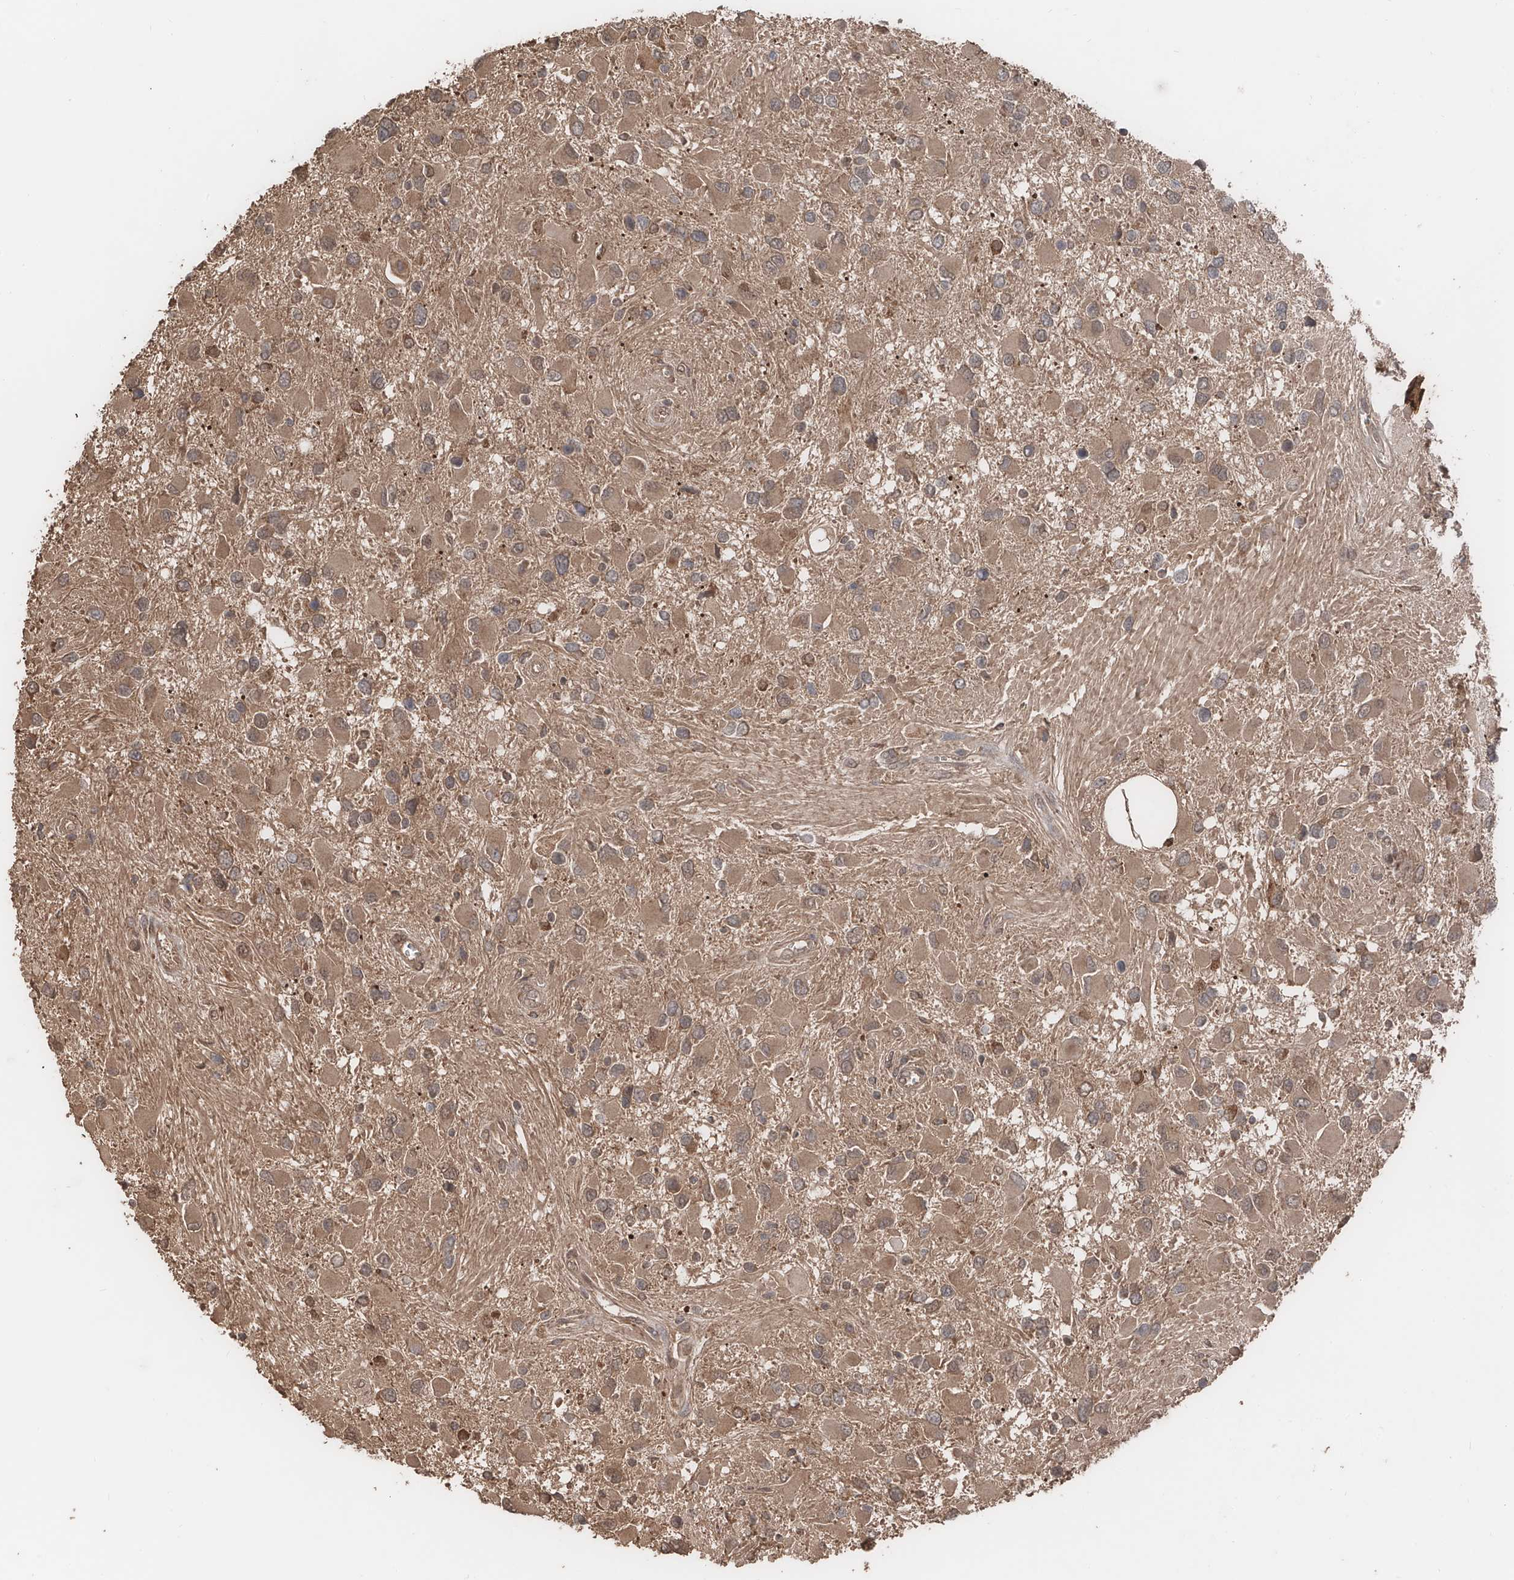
{"staining": {"intensity": "weak", "quantity": ">75%", "location": "cytoplasmic/membranous"}, "tissue": "glioma", "cell_type": "Tumor cells", "image_type": "cancer", "snomed": [{"axis": "morphology", "description": "Glioma, malignant, High grade"}, {"axis": "topography", "description": "Brain"}], "caption": "Immunohistochemical staining of glioma exhibits low levels of weak cytoplasmic/membranous staining in approximately >75% of tumor cells.", "gene": "FAM135A", "patient": {"sex": "male", "age": 53}}